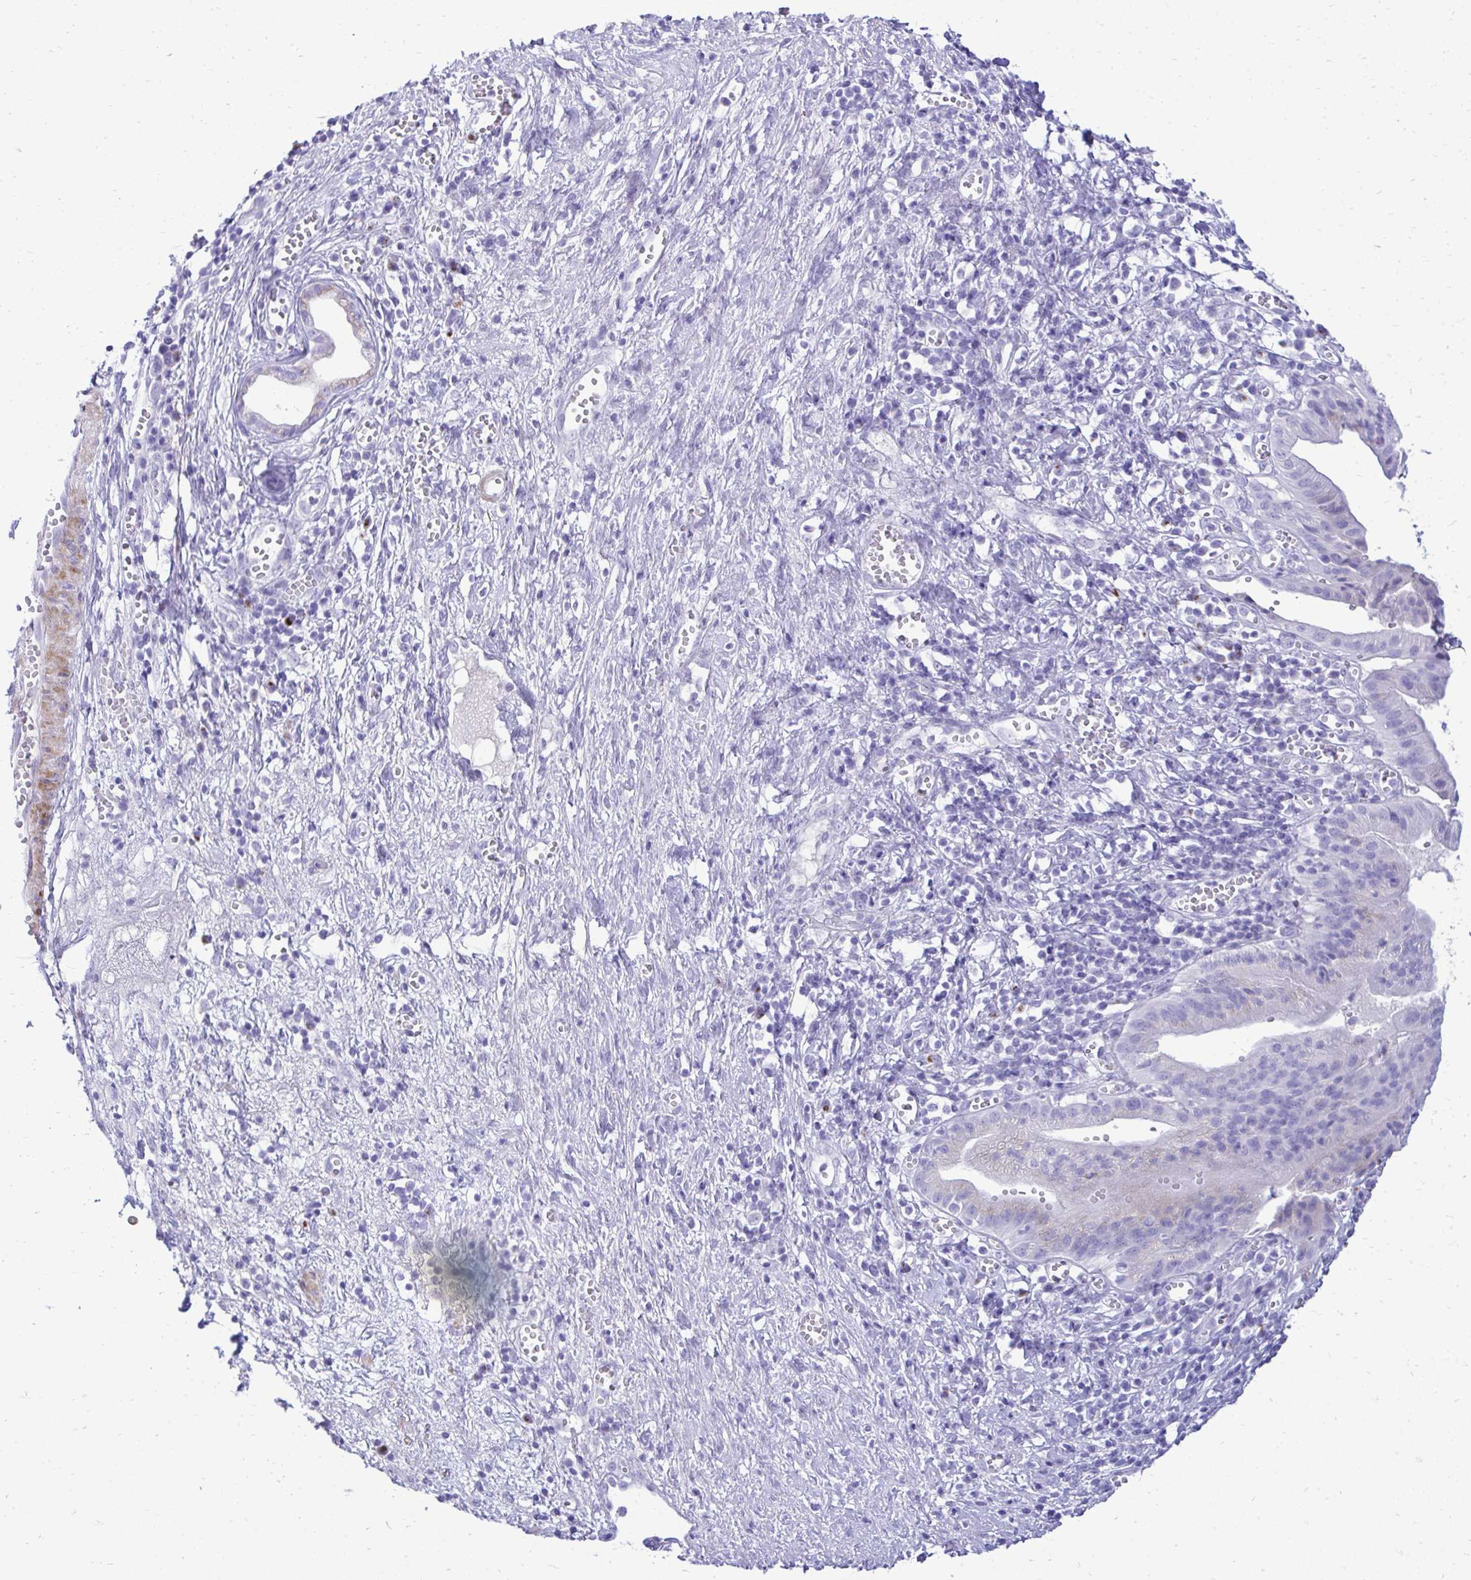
{"staining": {"intensity": "negative", "quantity": "none", "location": "none"}, "tissue": "pancreatic cancer", "cell_type": "Tumor cells", "image_type": "cancer", "snomed": [{"axis": "morphology", "description": "Adenocarcinoma, NOS"}, {"axis": "topography", "description": "Pancreas"}], "caption": "DAB immunohistochemical staining of human pancreatic cancer (adenocarcinoma) shows no significant expression in tumor cells. Nuclei are stained in blue.", "gene": "ANKDD1B", "patient": {"sex": "female", "age": 73}}